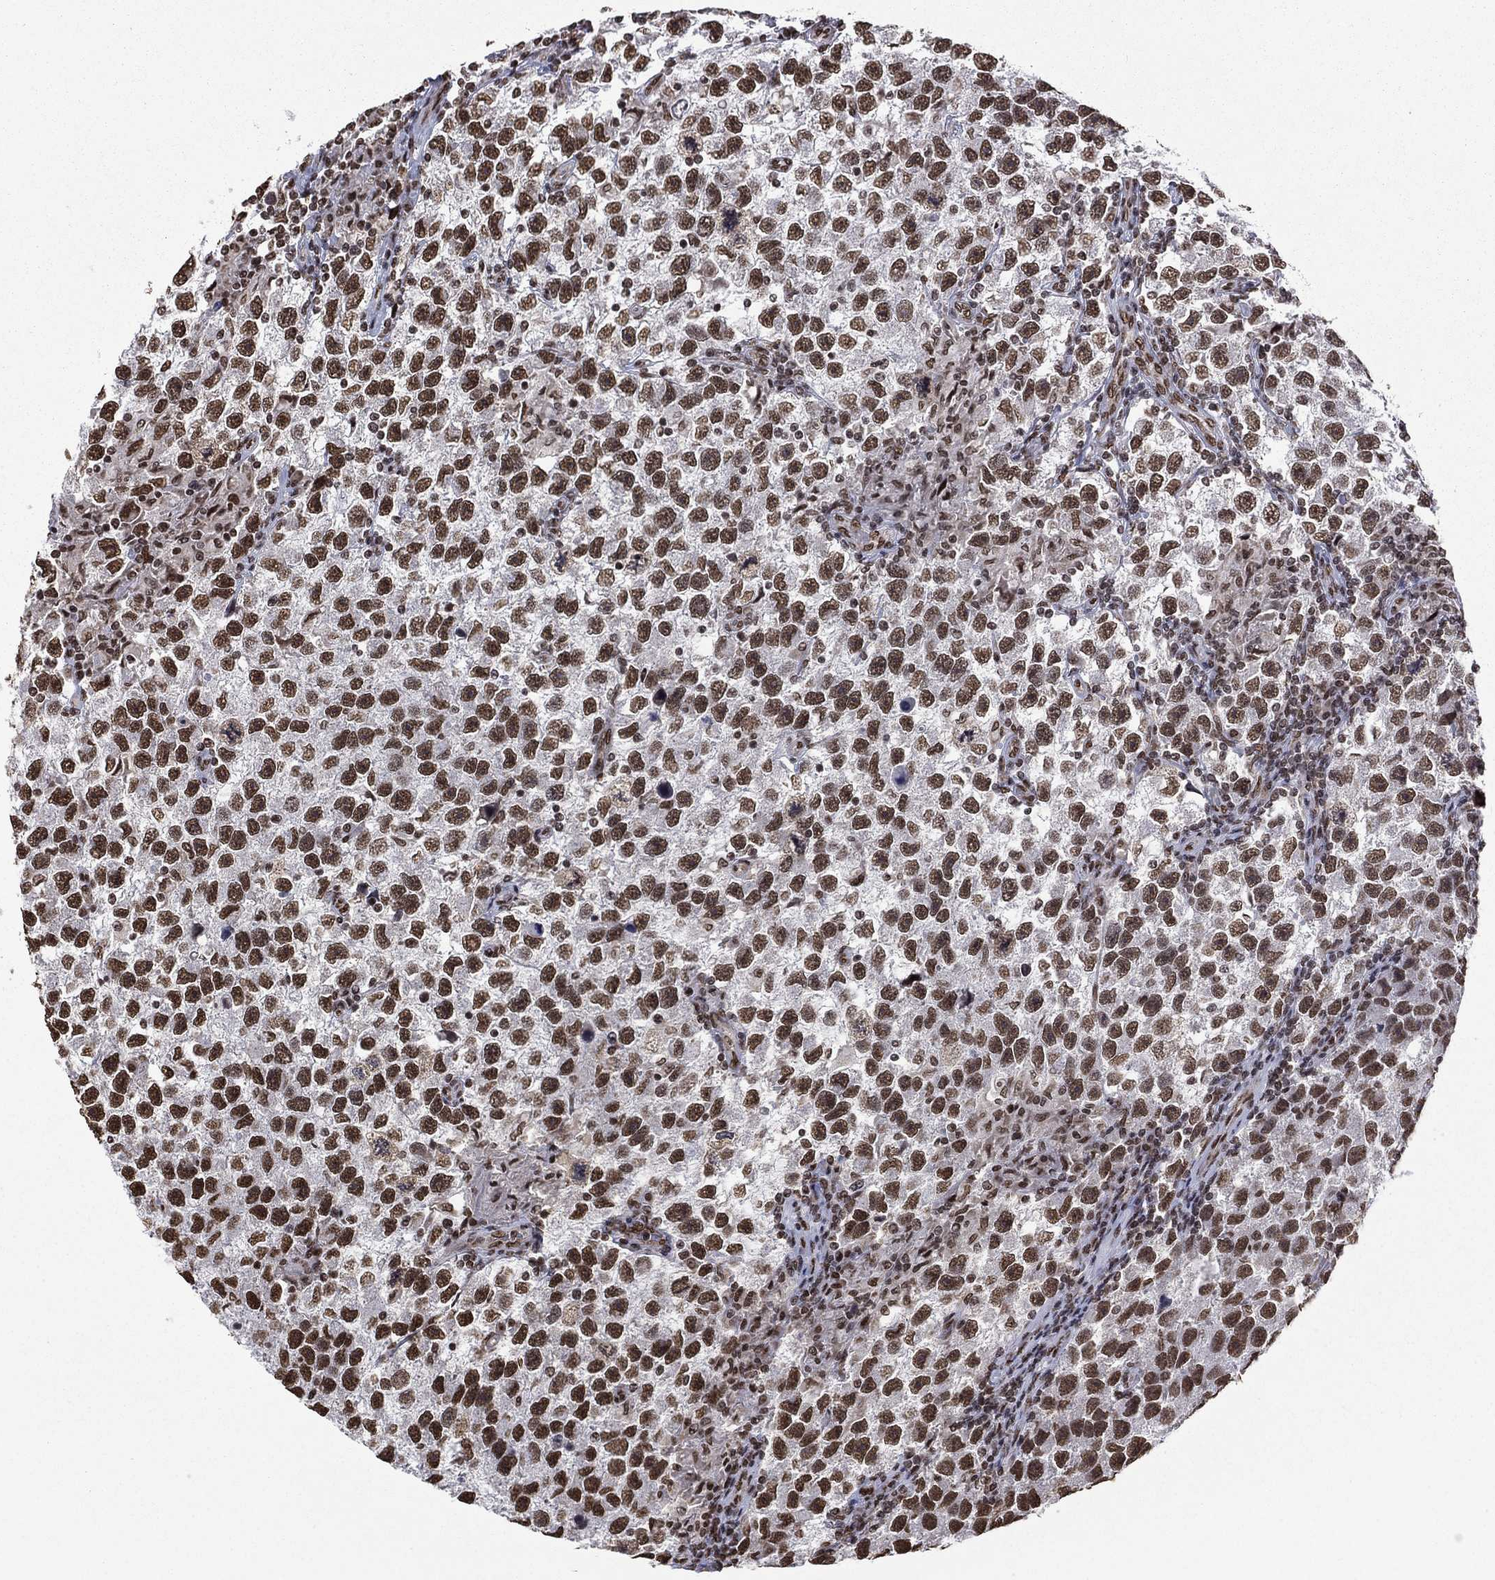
{"staining": {"intensity": "strong", "quantity": ">75%", "location": "nuclear"}, "tissue": "testis cancer", "cell_type": "Tumor cells", "image_type": "cancer", "snomed": [{"axis": "morphology", "description": "Seminoma, NOS"}, {"axis": "topography", "description": "Testis"}], "caption": "A high amount of strong nuclear positivity is seen in about >75% of tumor cells in testis seminoma tissue. (brown staining indicates protein expression, while blue staining denotes nuclei).", "gene": "C5orf24", "patient": {"sex": "male", "age": 26}}